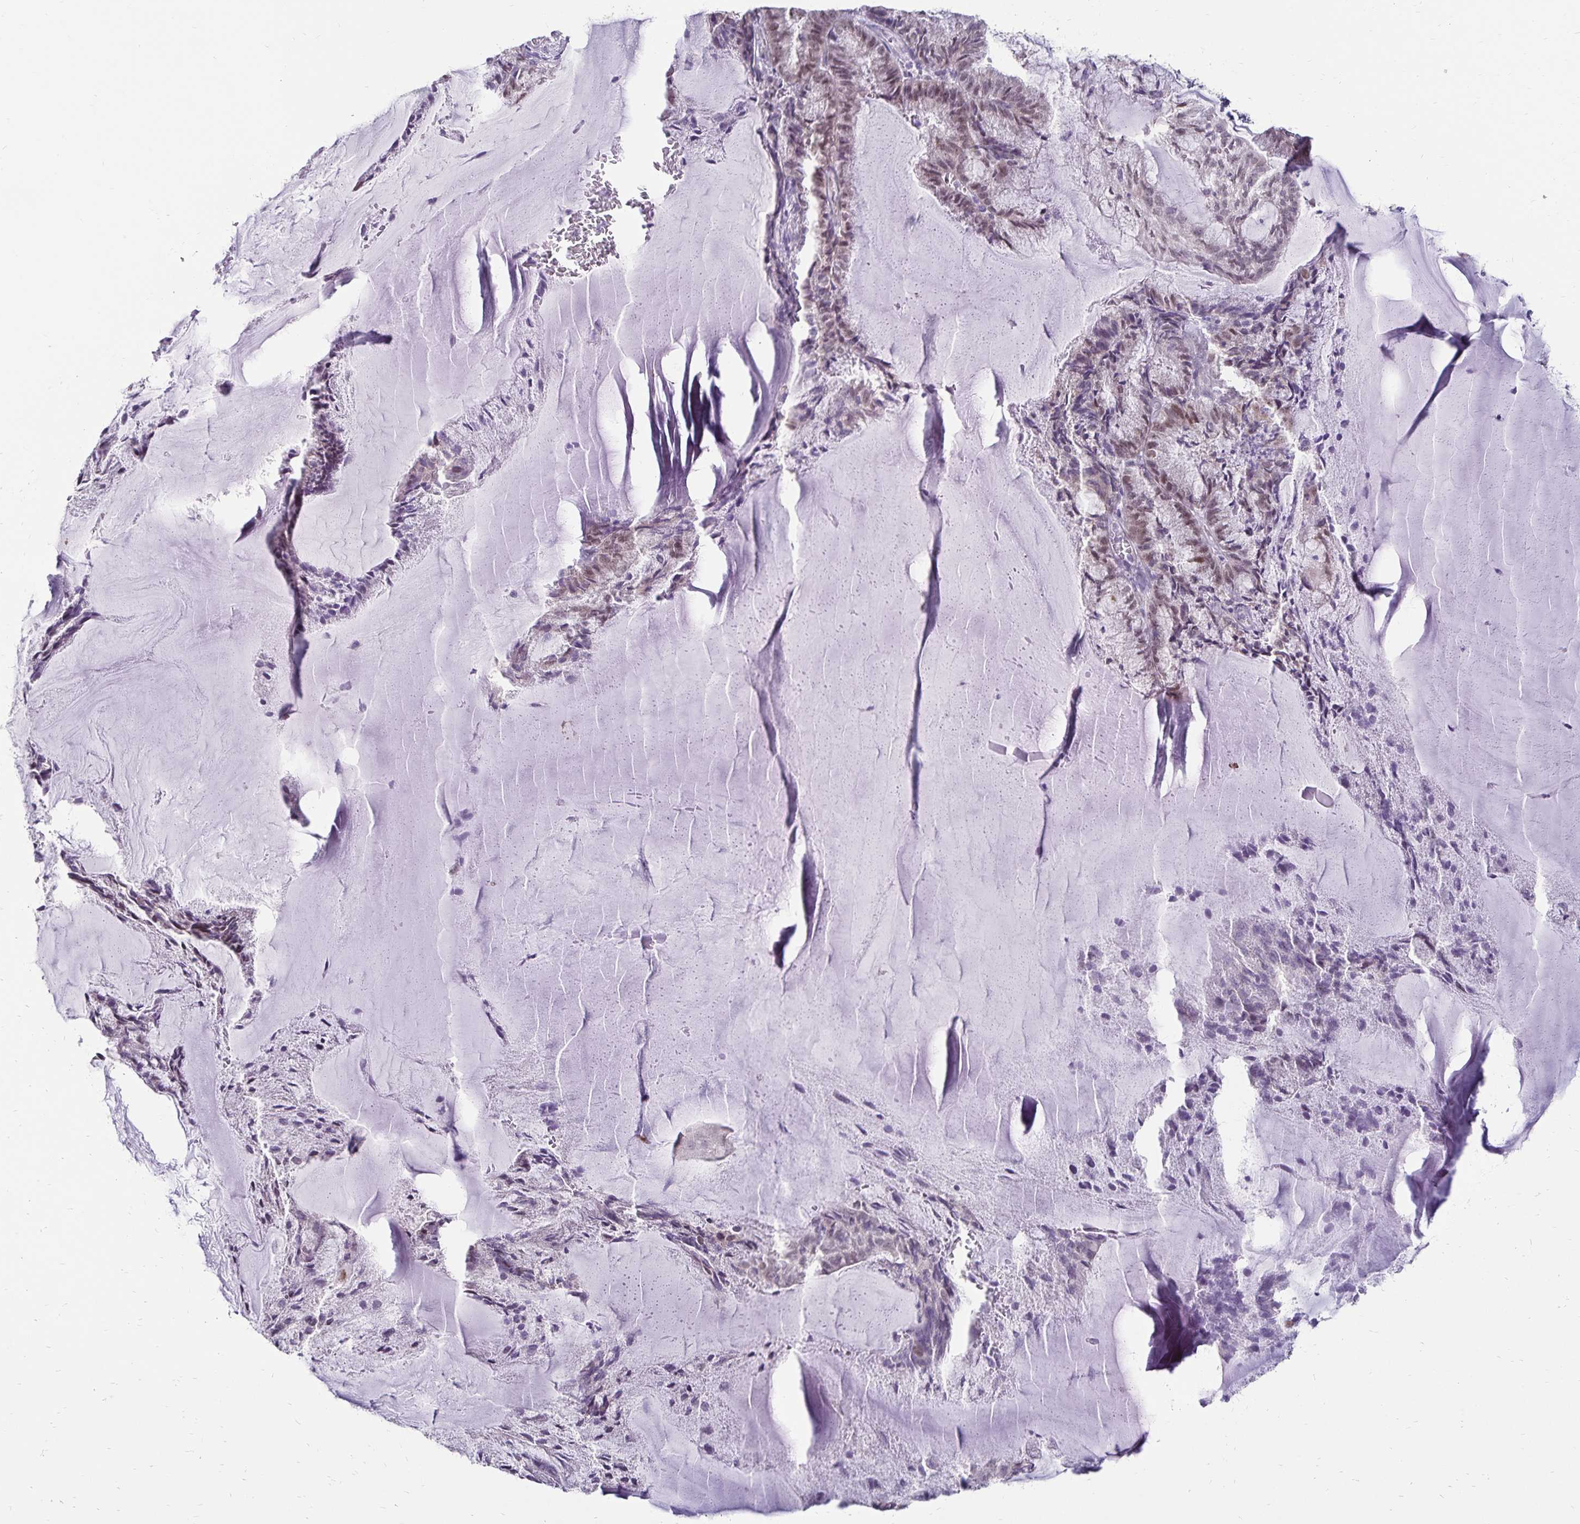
{"staining": {"intensity": "weak", "quantity": "25%-75%", "location": "nuclear"}, "tissue": "endometrial cancer", "cell_type": "Tumor cells", "image_type": "cancer", "snomed": [{"axis": "morphology", "description": "Carcinoma, NOS"}, {"axis": "topography", "description": "Endometrium"}], "caption": "This is an image of IHC staining of endometrial cancer, which shows weak expression in the nuclear of tumor cells.", "gene": "POLB", "patient": {"sex": "female", "age": 62}}